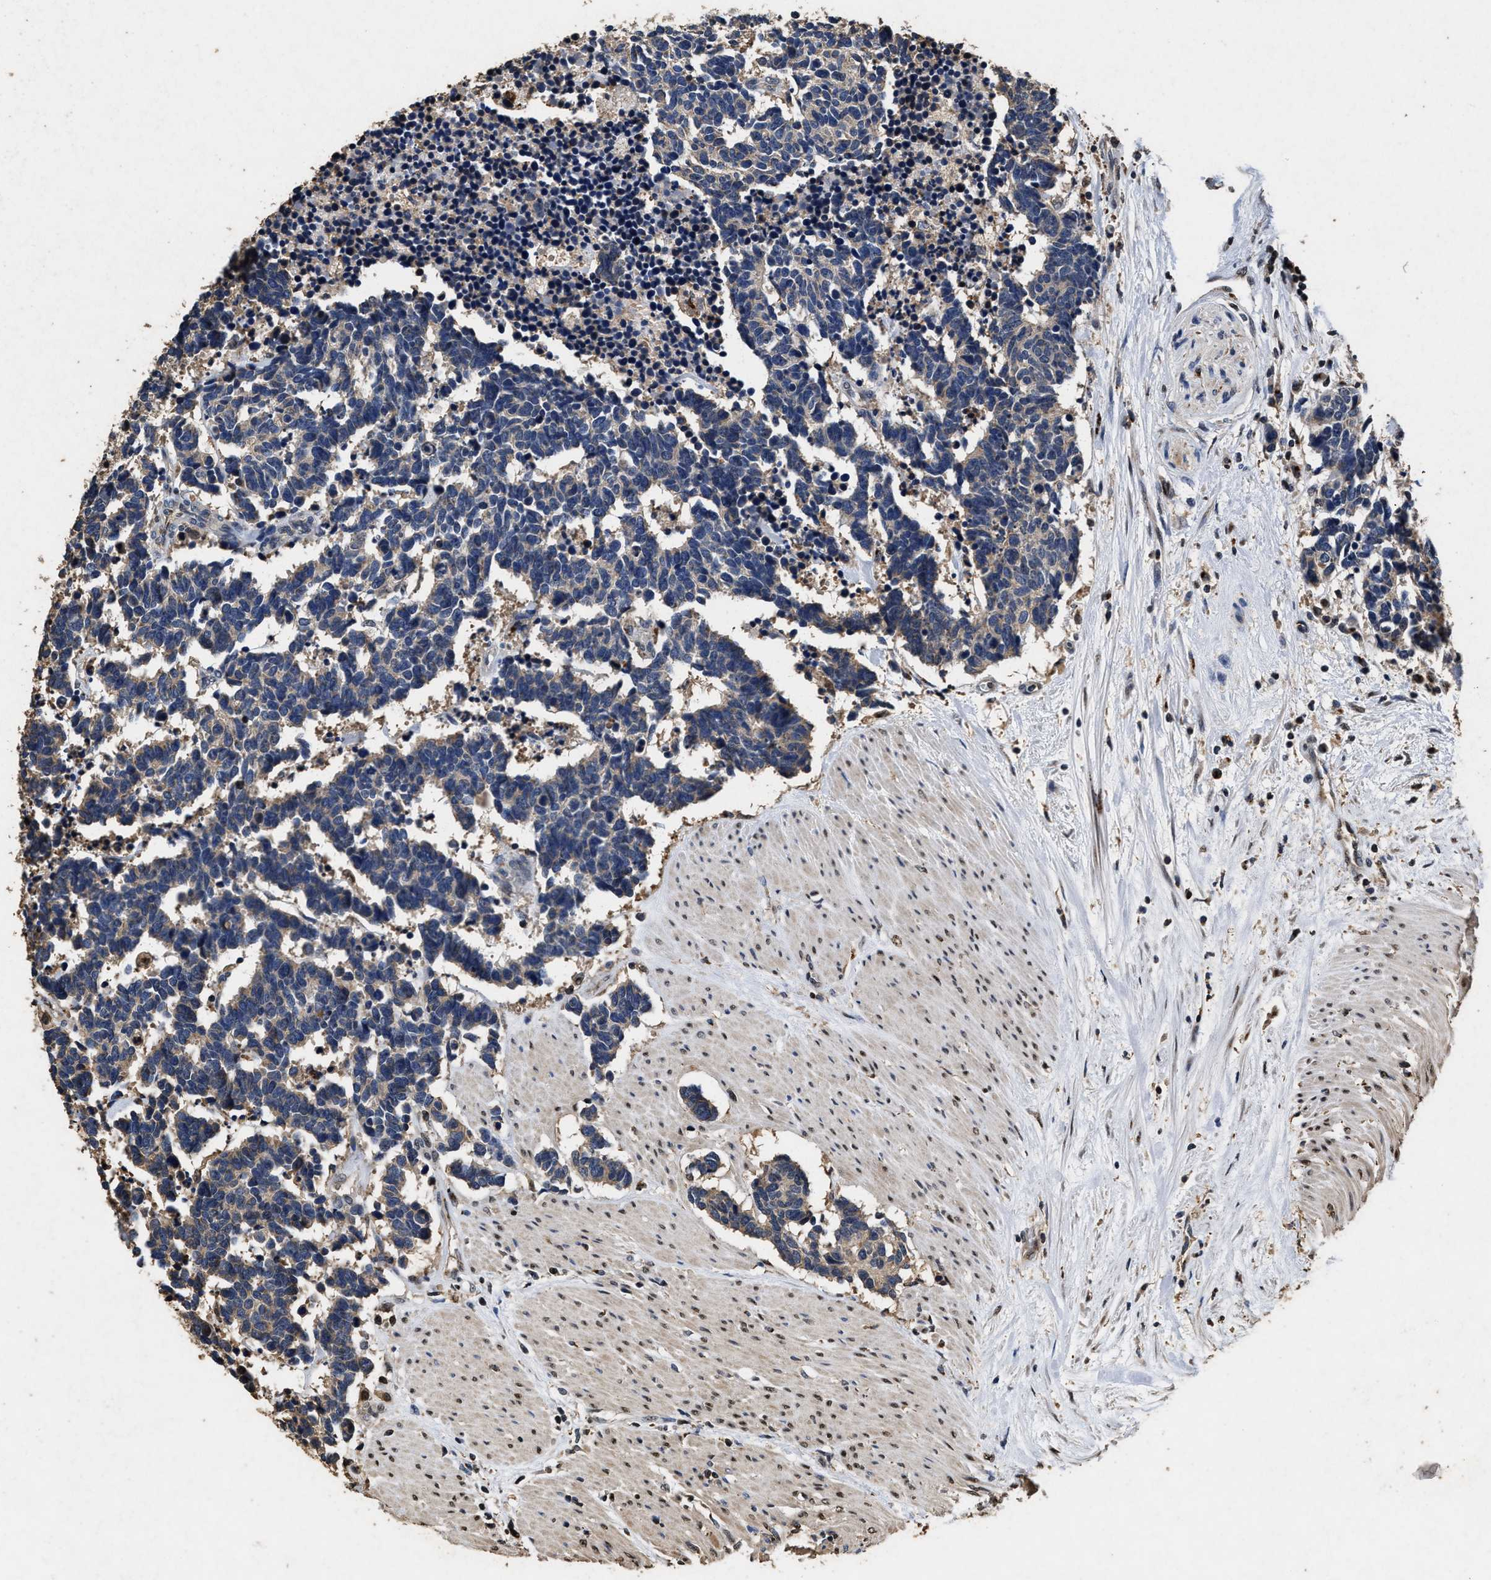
{"staining": {"intensity": "negative", "quantity": "none", "location": "none"}, "tissue": "carcinoid", "cell_type": "Tumor cells", "image_type": "cancer", "snomed": [{"axis": "morphology", "description": "Carcinoma, NOS"}, {"axis": "morphology", "description": "Carcinoid, malignant, NOS"}, {"axis": "topography", "description": "Urinary bladder"}], "caption": "This is an immunohistochemistry photomicrograph of carcinoid (malignant). There is no staining in tumor cells.", "gene": "TPST2", "patient": {"sex": "male", "age": 57}}